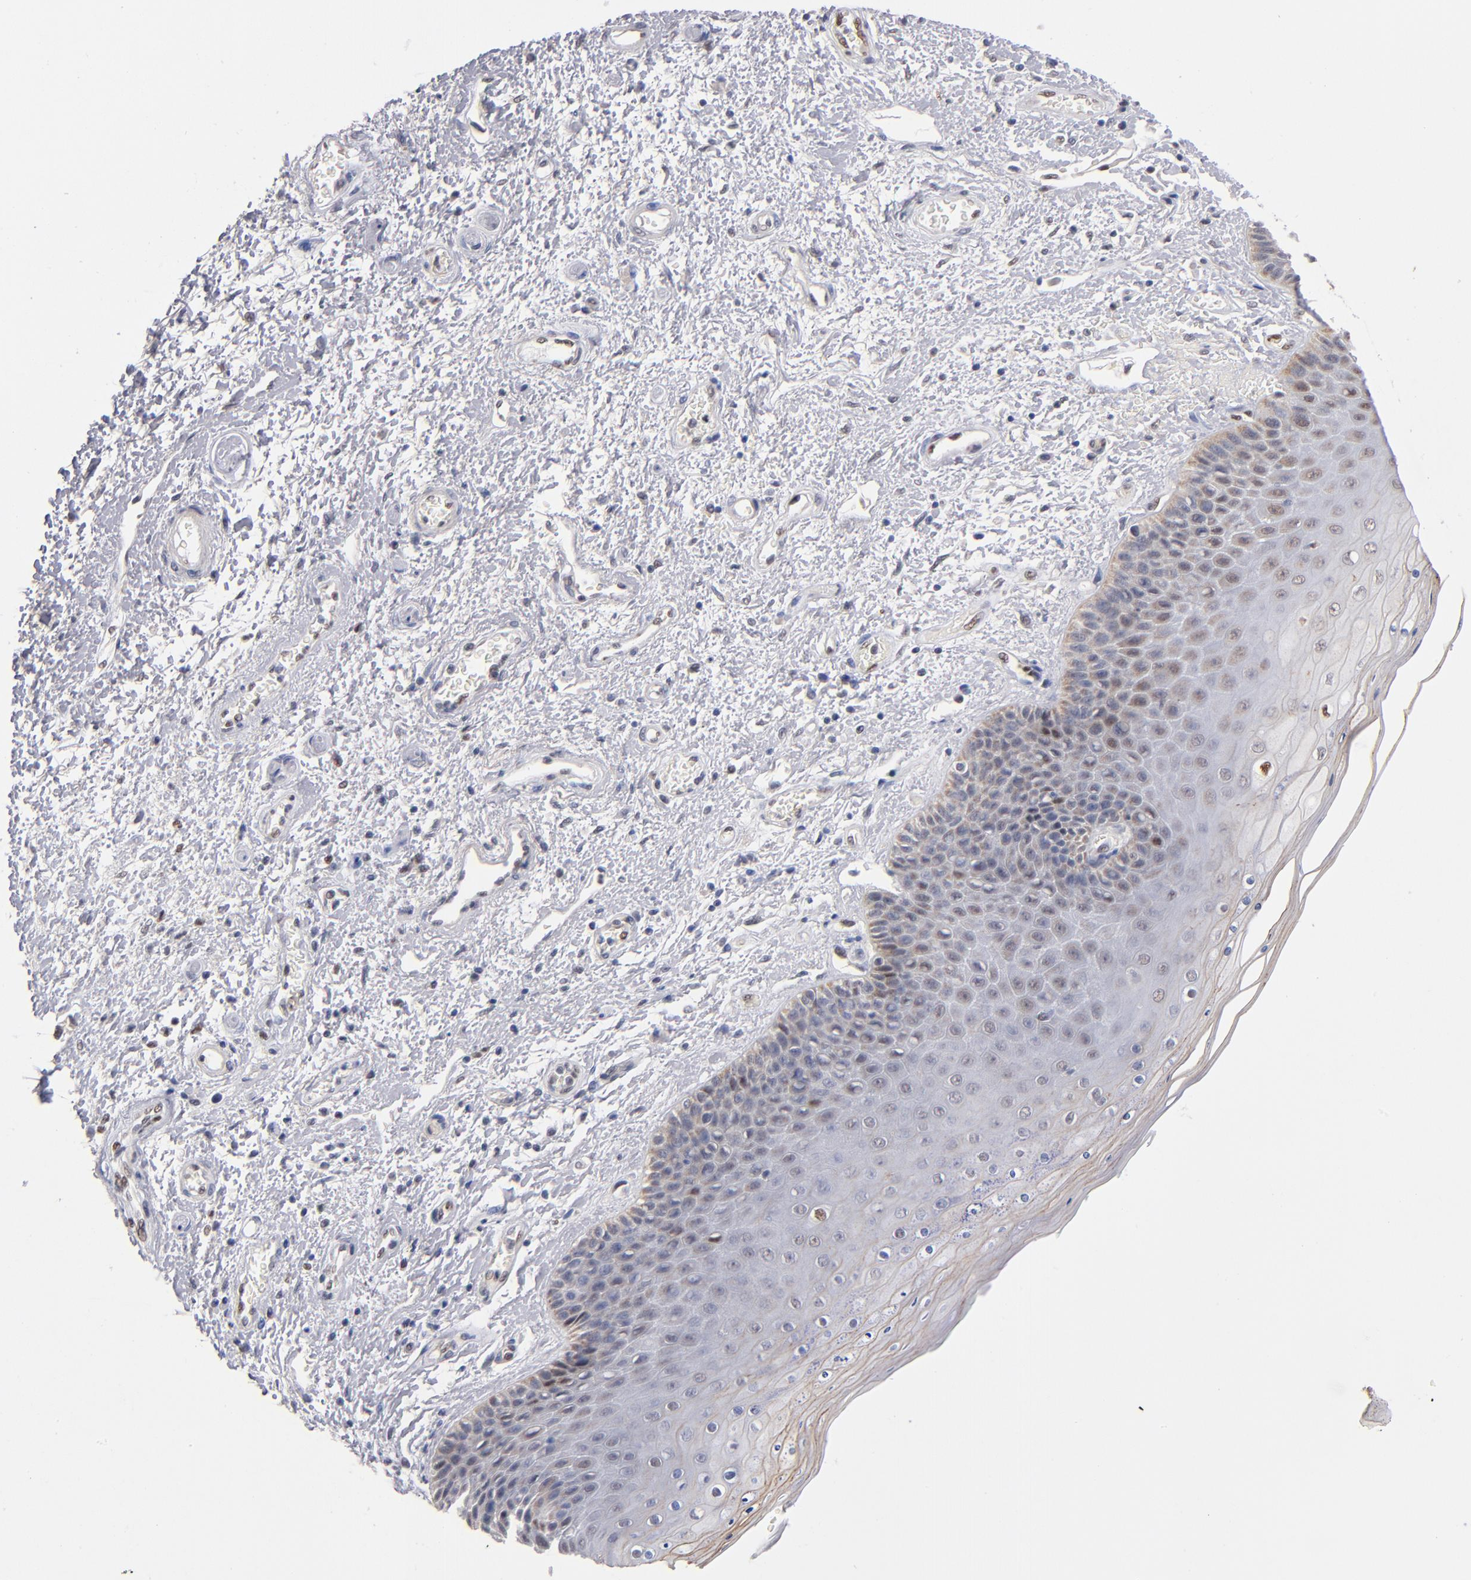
{"staining": {"intensity": "strong", "quantity": ">75%", "location": "cytoplasmic/membranous,nuclear"}, "tissue": "skin", "cell_type": "Epidermal cells", "image_type": "normal", "snomed": [{"axis": "morphology", "description": "Normal tissue, NOS"}, {"axis": "topography", "description": "Anal"}], "caption": "A brown stain shows strong cytoplasmic/membranous,nuclear staining of a protein in epidermal cells of normal human skin. (DAB IHC, brown staining for protein, blue staining for nuclei).", "gene": "MN1", "patient": {"sex": "female", "age": 46}}